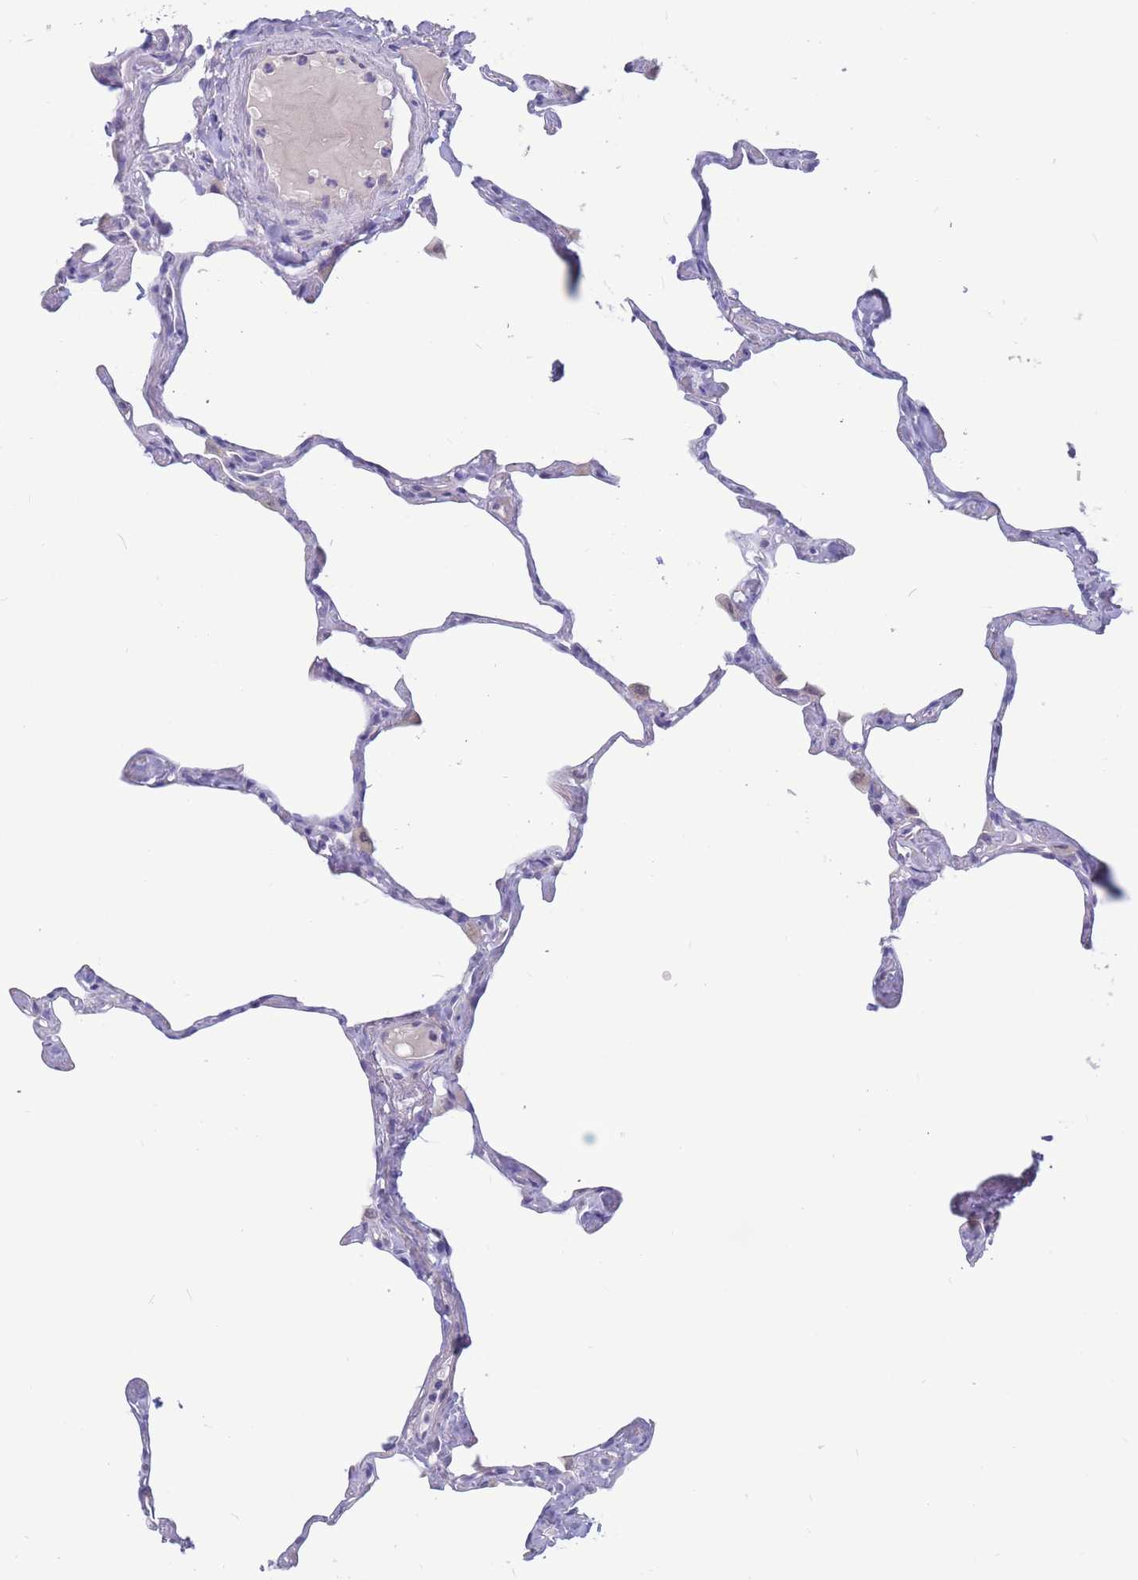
{"staining": {"intensity": "negative", "quantity": "none", "location": "none"}, "tissue": "lung", "cell_type": "Alveolar cells", "image_type": "normal", "snomed": [{"axis": "morphology", "description": "Normal tissue, NOS"}, {"axis": "topography", "description": "Lung"}], "caption": "Lung was stained to show a protein in brown. There is no significant expression in alveolar cells. The staining is performed using DAB (3,3'-diaminobenzidine) brown chromogen with nuclei counter-stained in using hematoxylin.", "gene": "BOP1", "patient": {"sex": "male", "age": 65}}